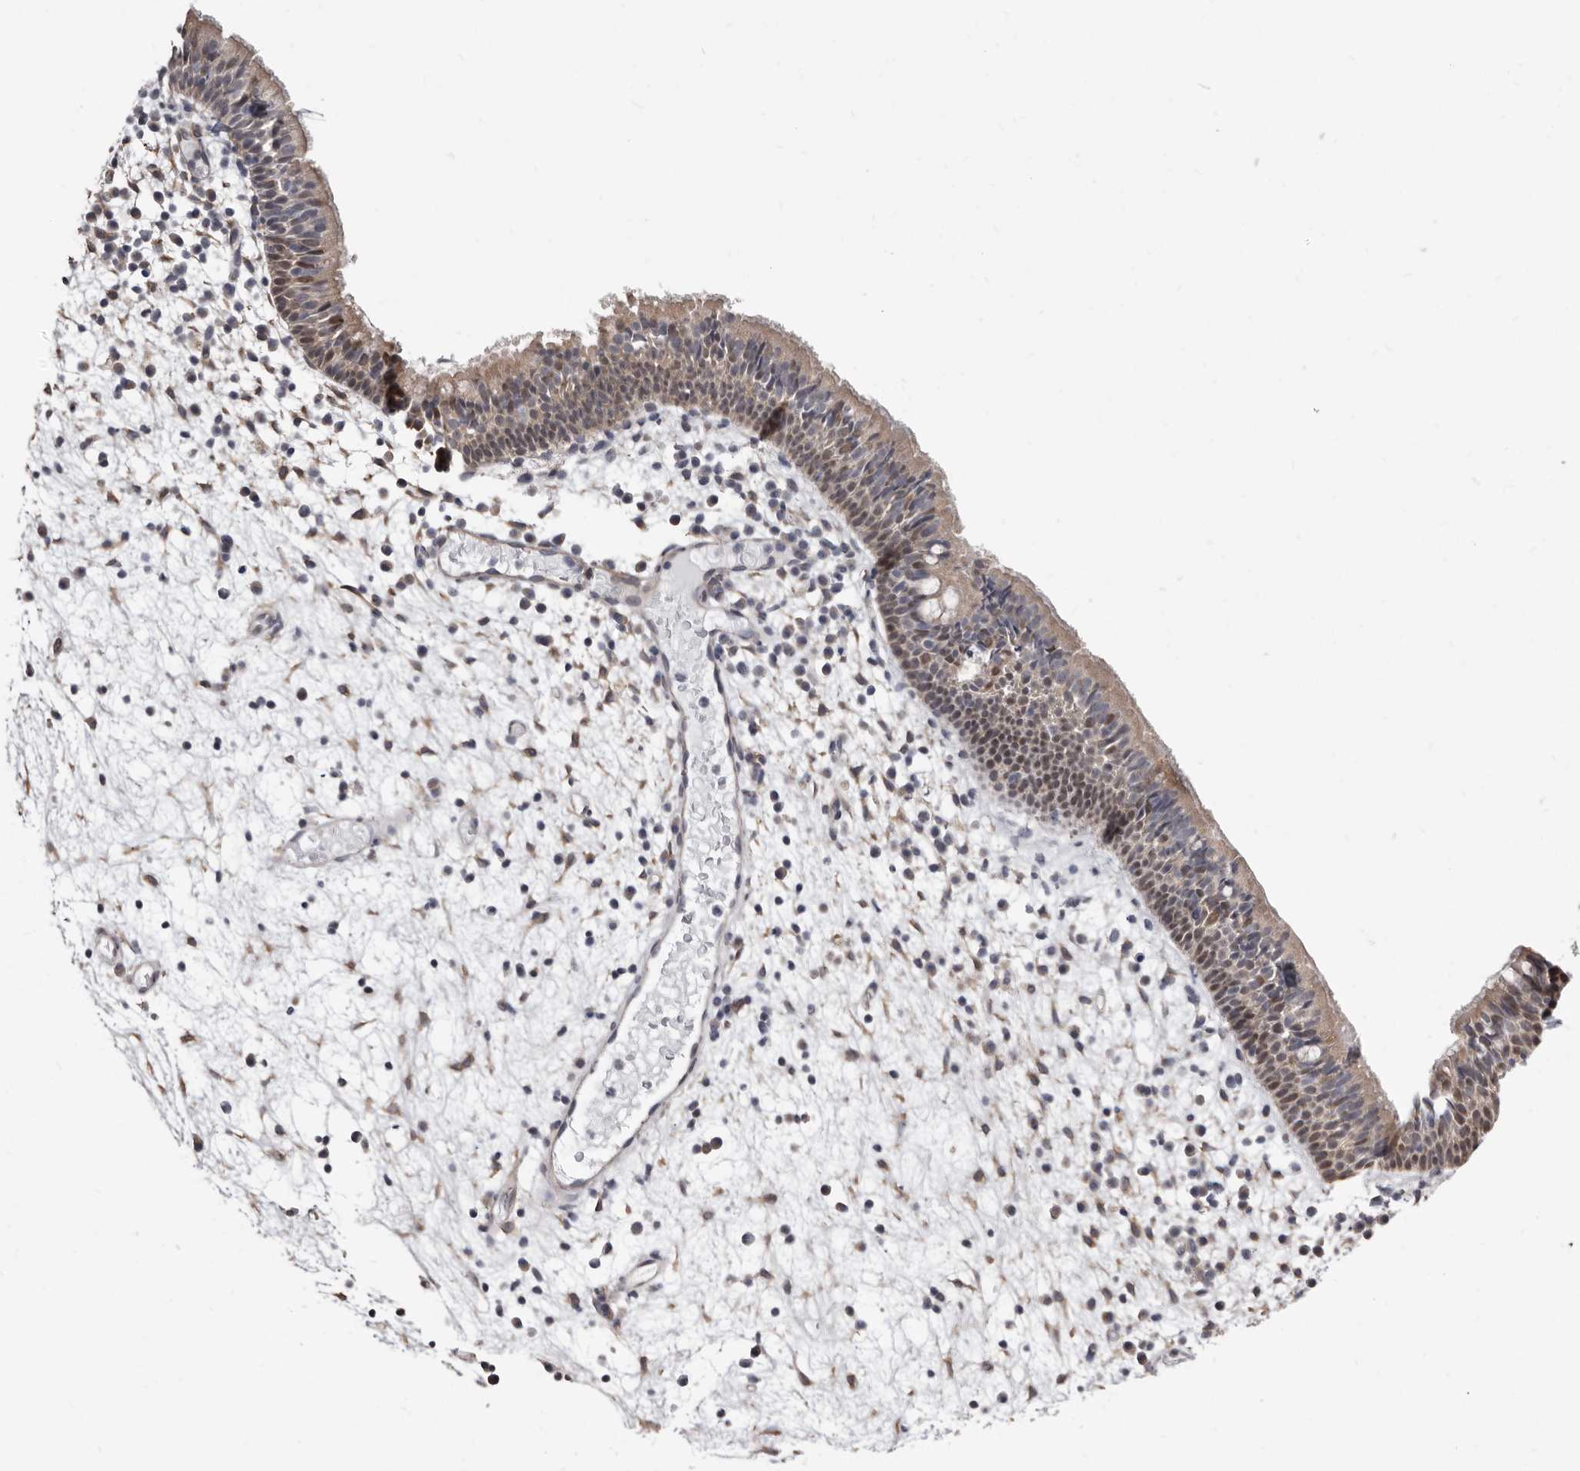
{"staining": {"intensity": "moderate", "quantity": "25%-75%", "location": "cytoplasmic/membranous,nuclear"}, "tissue": "nasopharynx", "cell_type": "Respiratory epithelial cells", "image_type": "normal", "snomed": [{"axis": "morphology", "description": "Normal tissue, NOS"}, {"axis": "morphology", "description": "Inflammation, NOS"}, {"axis": "morphology", "description": "Malignant melanoma, Metastatic site"}, {"axis": "topography", "description": "Nasopharynx"}], "caption": "Immunohistochemistry (IHC) image of unremarkable nasopharynx: human nasopharynx stained using immunohistochemistry reveals medium levels of moderate protein expression localized specifically in the cytoplasmic/membranous,nuclear of respiratory epithelial cells, appearing as a cytoplasmic/membranous,nuclear brown color.", "gene": "KHDRBS2", "patient": {"sex": "male", "age": 70}}